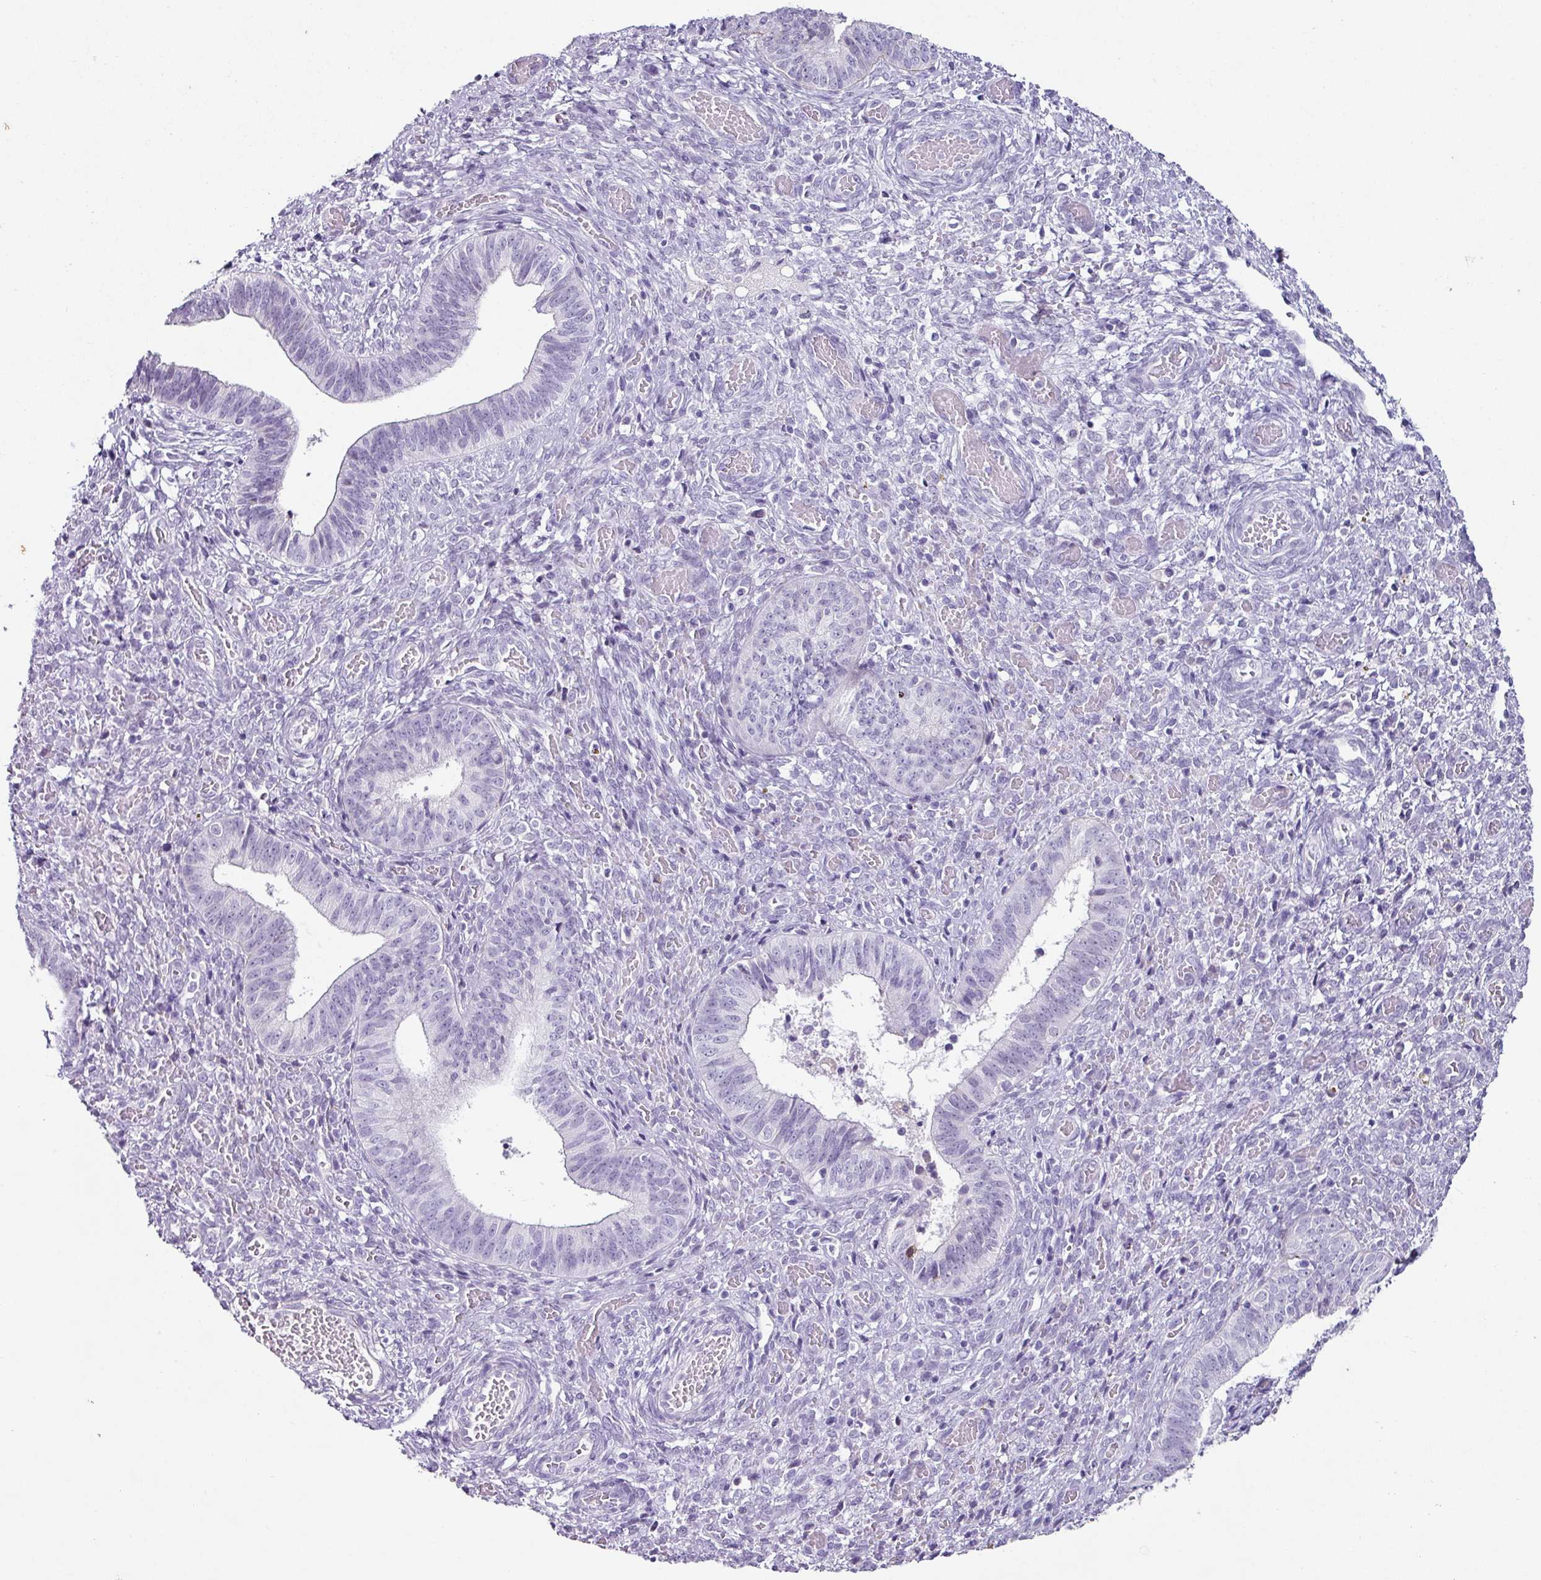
{"staining": {"intensity": "negative", "quantity": "none", "location": "none"}, "tissue": "cervical cancer", "cell_type": "Tumor cells", "image_type": "cancer", "snomed": [{"axis": "morphology", "description": "Squamous cell carcinoma, NOS"}, {"axis": "topography", "description": "Cervix"}], "caption": "High power microscopy photomicrograph of an IHC micrograph of cervical squamous cell carcinoma, revealing no significant positivity in tumor cells.", "gene": "TRA2A", "patient": {"sex": "female", "age": 59}}